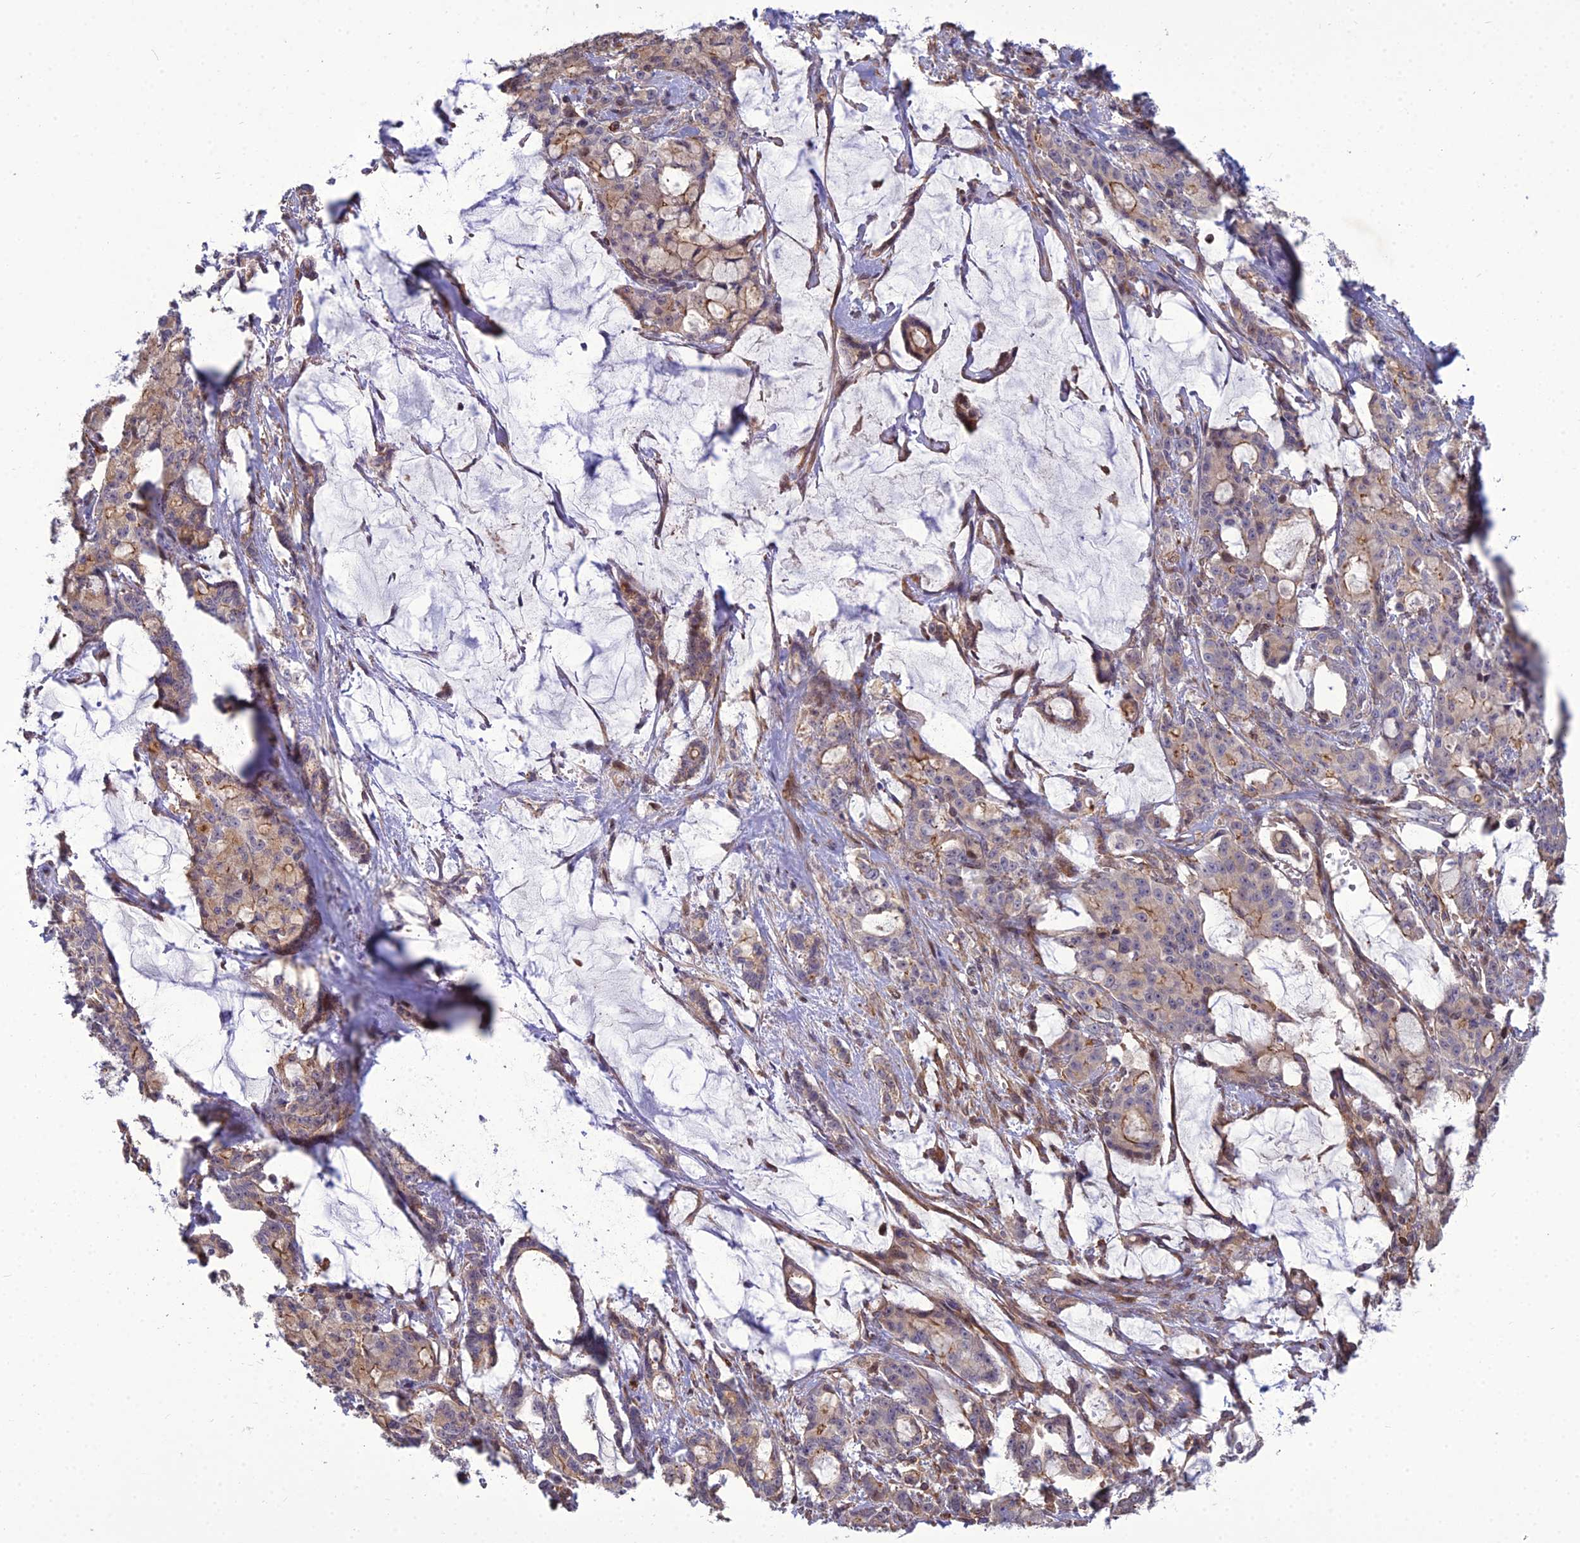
{"staining": {"intensity": "weak", "quantity": "25%-75%", "location": "cytoplasmic/membranous"}, "tissue": "pancreatic cancer", "cell_type": "Tumor cells", "image_type": "cancer", "snomed": [{"axis": "morphology", "description": "Adenocarcinoma, NOS"}, {"axis": "topography", "description": "Pancreas"}], "caption": "Human pancreatic cancer (adenocarcinoma) stained with a brown dye displays weak cytoplasmic/membranous positive positivity in approximately 25%-75% of tumor cells.", "gene": "TSPYL2", "patient": {"sex": "female", "age": 73}}